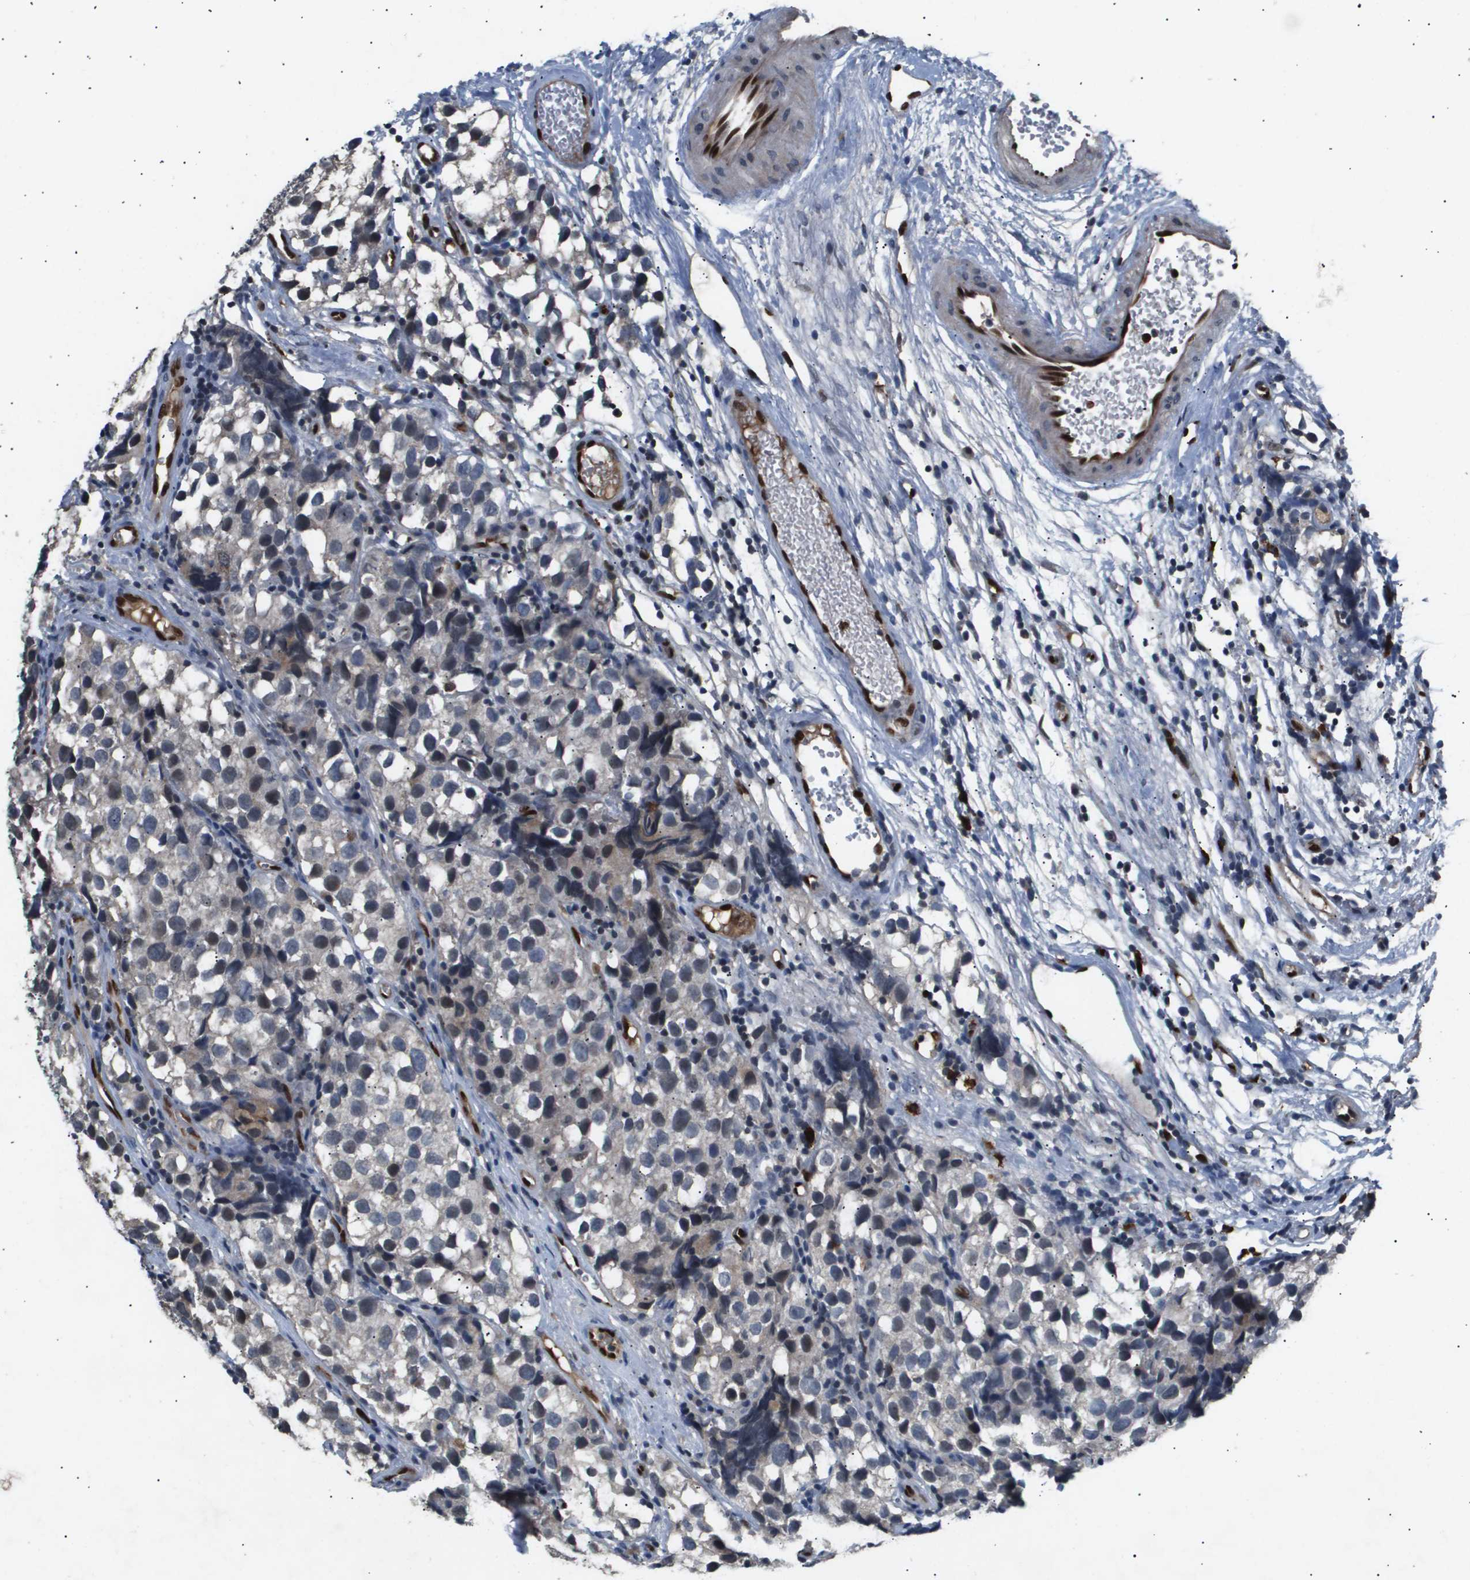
{"staining": {"intensity": "negative", "quantity": "none", "location": "none"}, "tissue": "testis cancer", "cell_type": "Tumor cells", "image_type": "cancer", "snomed": [{"axis": "morphology", "description": "Seminoma, NOS"}, {"axis": "topography", "description": "Testis"}], "caption": "Immunohistochemistry (IHC) micrograph of neoplastic tissue: seminoma (testis) stained with DAB (3,3'-diaminobenzidine) shows no significant protein staining in tumor cells.", "gene": "ERG", "patient": {"sex": "male", "age": 39}}